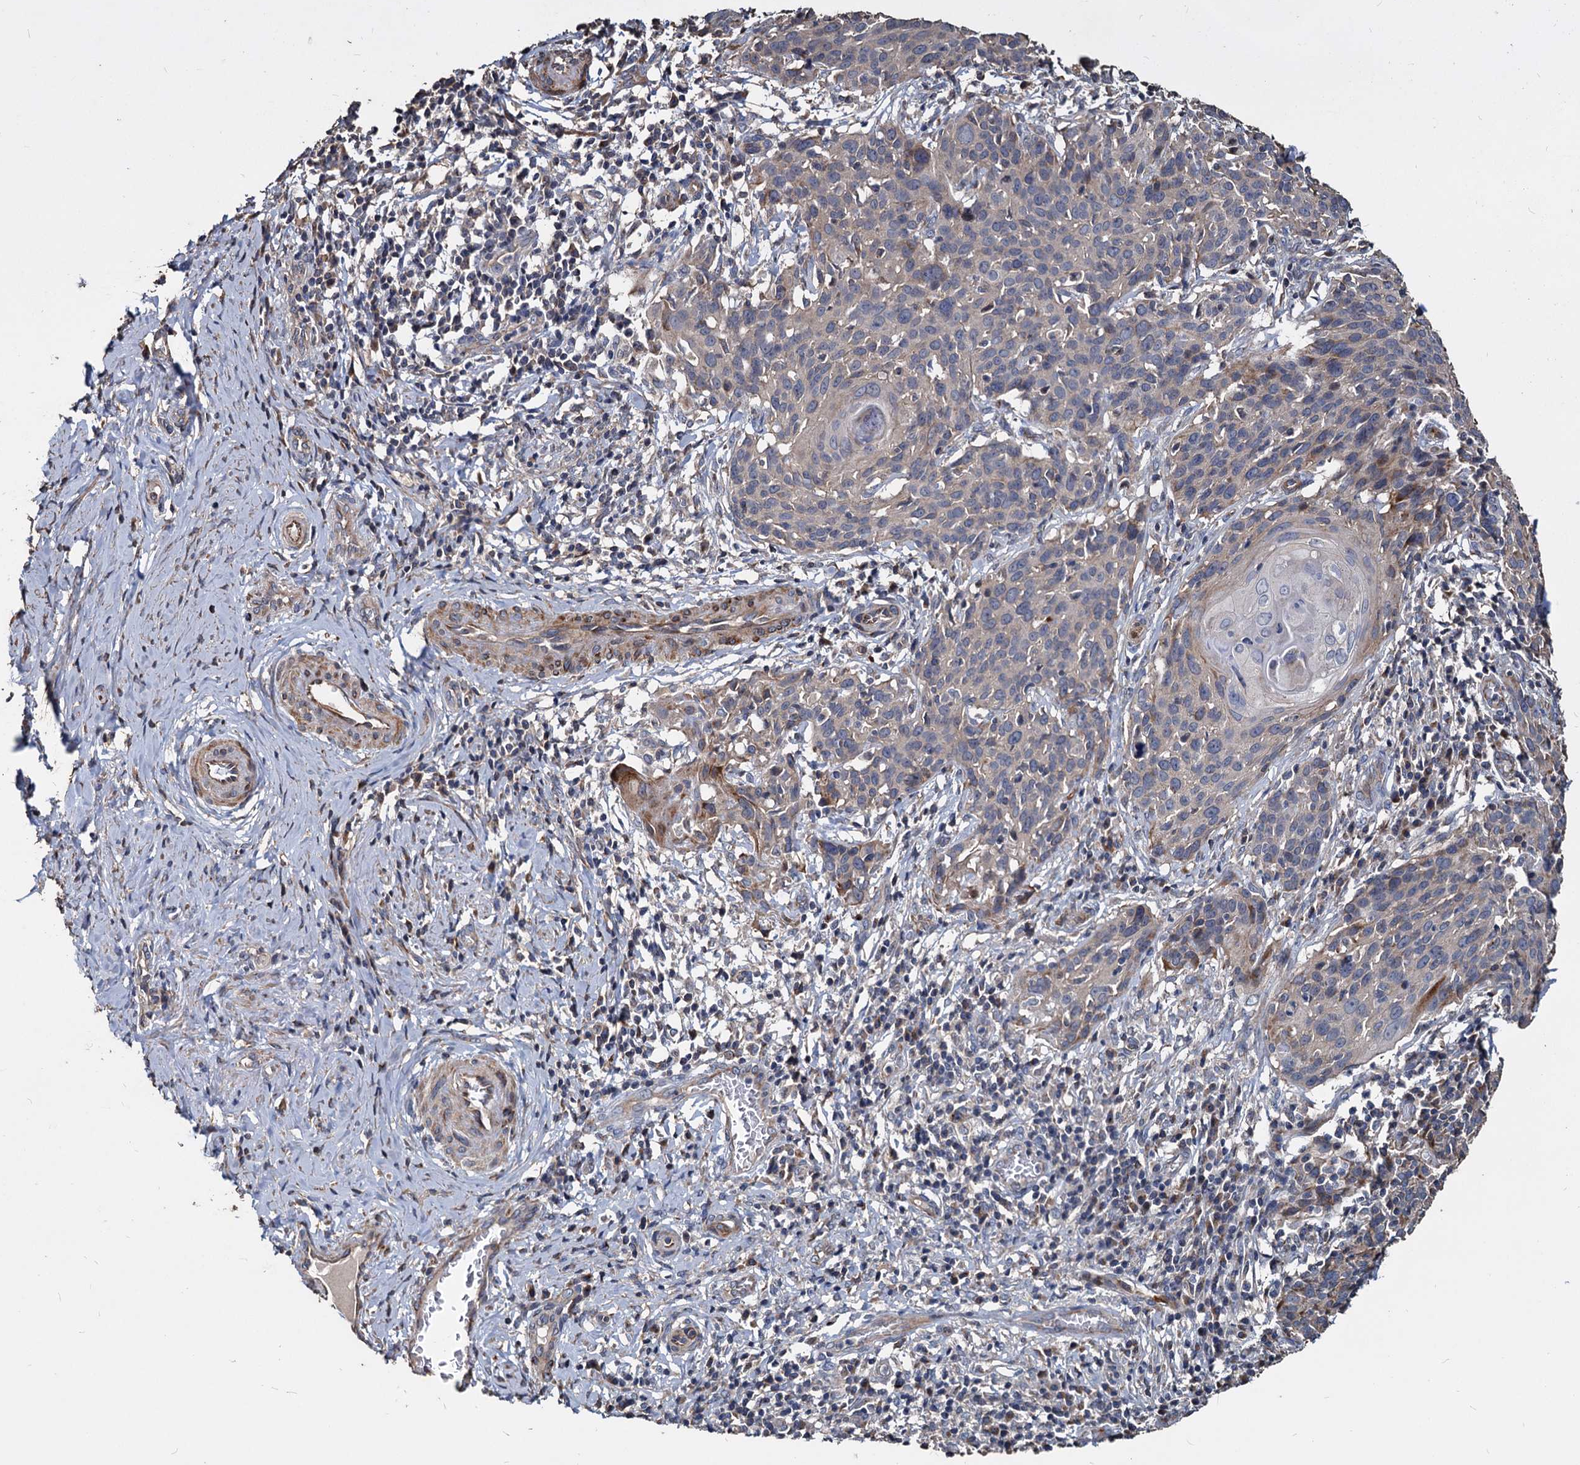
{"staining": {"intensity": "negative", "quantity": "none", "location": "none"}, "tissue": "cervical cancer", "cell_type": "Tumor cells", "image_type": "cancer", "snomed": [{"axis": "morphology", "description": "Squamous cell carcinoma, NOS"}, {"axis": "topography", "description": "Cervix"}], "caption": "Tumor cells show no significant expression in cervical squamous cell carcinoma.", "gene": "DEPDC4", "patient": {"sex": "female", "age": 50}}